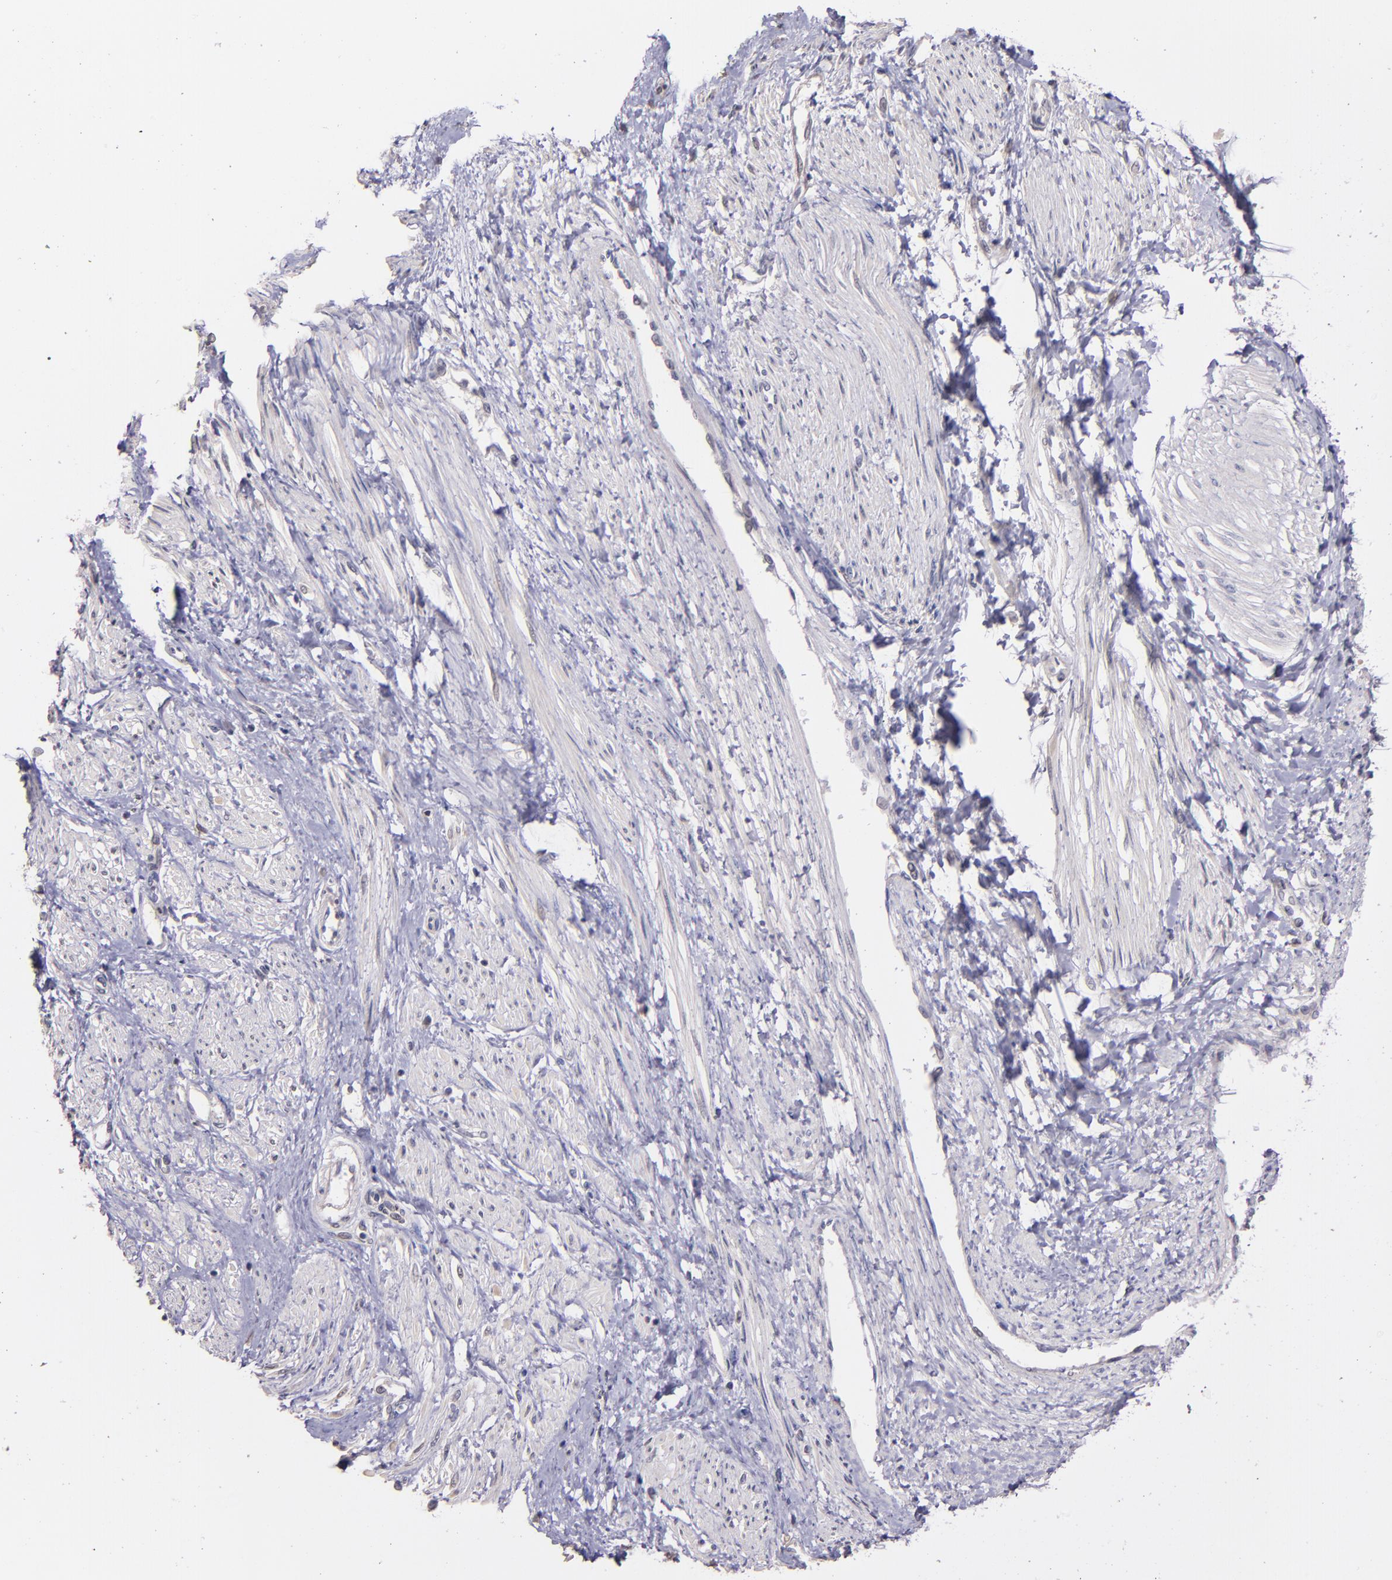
{"staining": {"intensity": "negative", "quantity": "none", "location": "none"}, "tissue": "smooth muscle", "cell_type": "Smooth muscle cells", "image_type": "normal", "snomed": [{"axis": "morphology", "description": "Normal tissue, NOS"}, {"axis": "topography", "description": "Smooth muscle"}, {"axis": "topography", "description": "Uterus"}], "caption": "High magnification brightfield microscopy of normal smooth muscle stained with DAB (brown) and counterstained with hematoxylin (blue): smooth muscle cells show no significant expression.", "gene": "NUP62CL", "patient": {"sex": "female", "age": 39}}